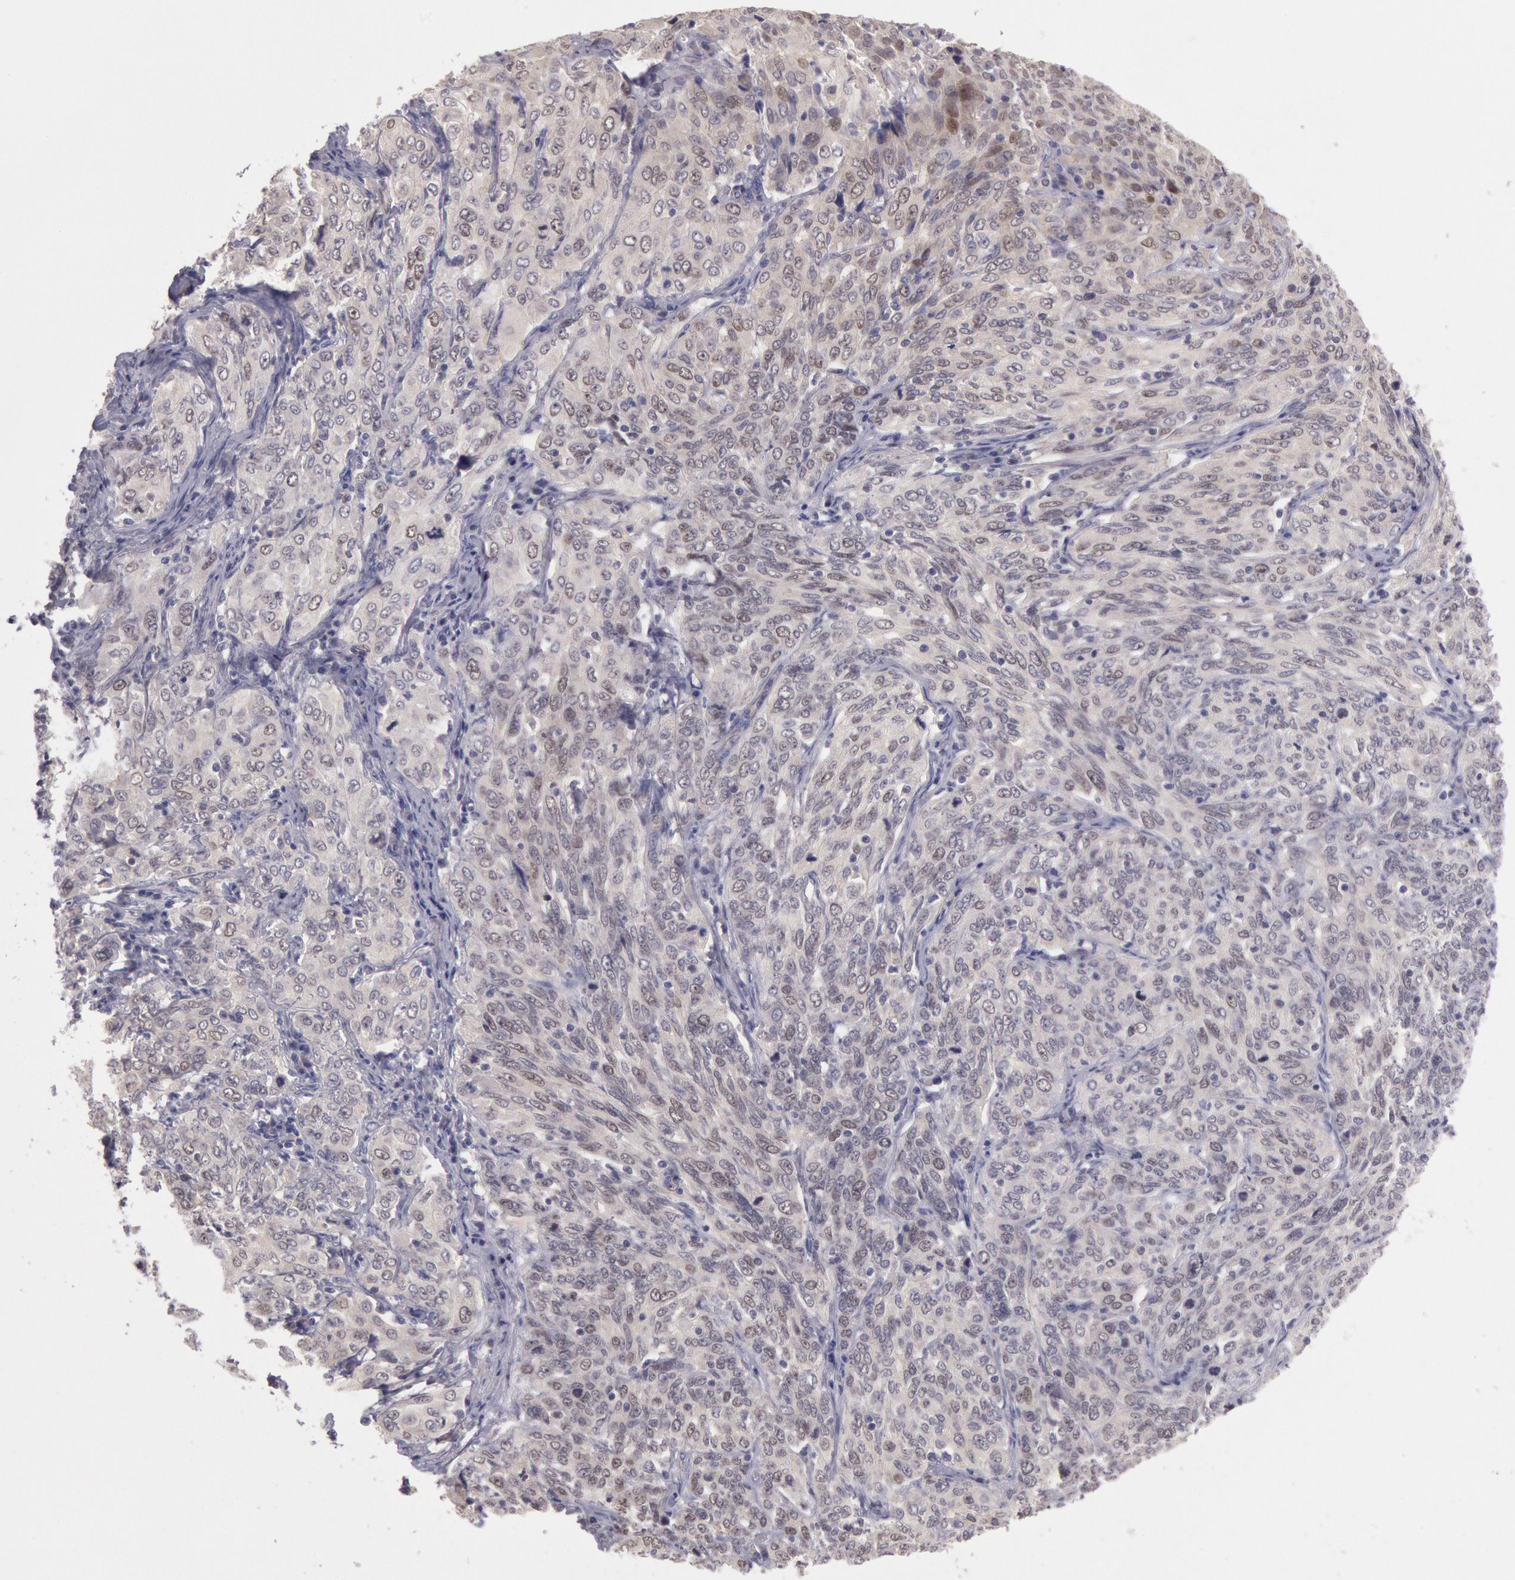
{"staining": {"intensity": "negative", "quantity": "none", "location": "none"}, "tissue": "cervical cancer", "cell_type": "Tumor cells", "image_type": "cancer", "snomed": [{"axis": "morphology", "description": "Squamous cell carcinoma, NOS"}, {"axis": "topography", "description": "Cervix"}], "caption": "DAB (3,3'-diaminobenzidine) immunohistochemical staining of cervical squamous cell carcinoma displays no significant positivity in tumor cells. Brightfield microscopy of immunohistochemistry stained with DAB (brown) and hematoxylin (blue), captured at high magnification.", "gene": "AMOTL1", "patient": {"sex": "female", "age": 38}}